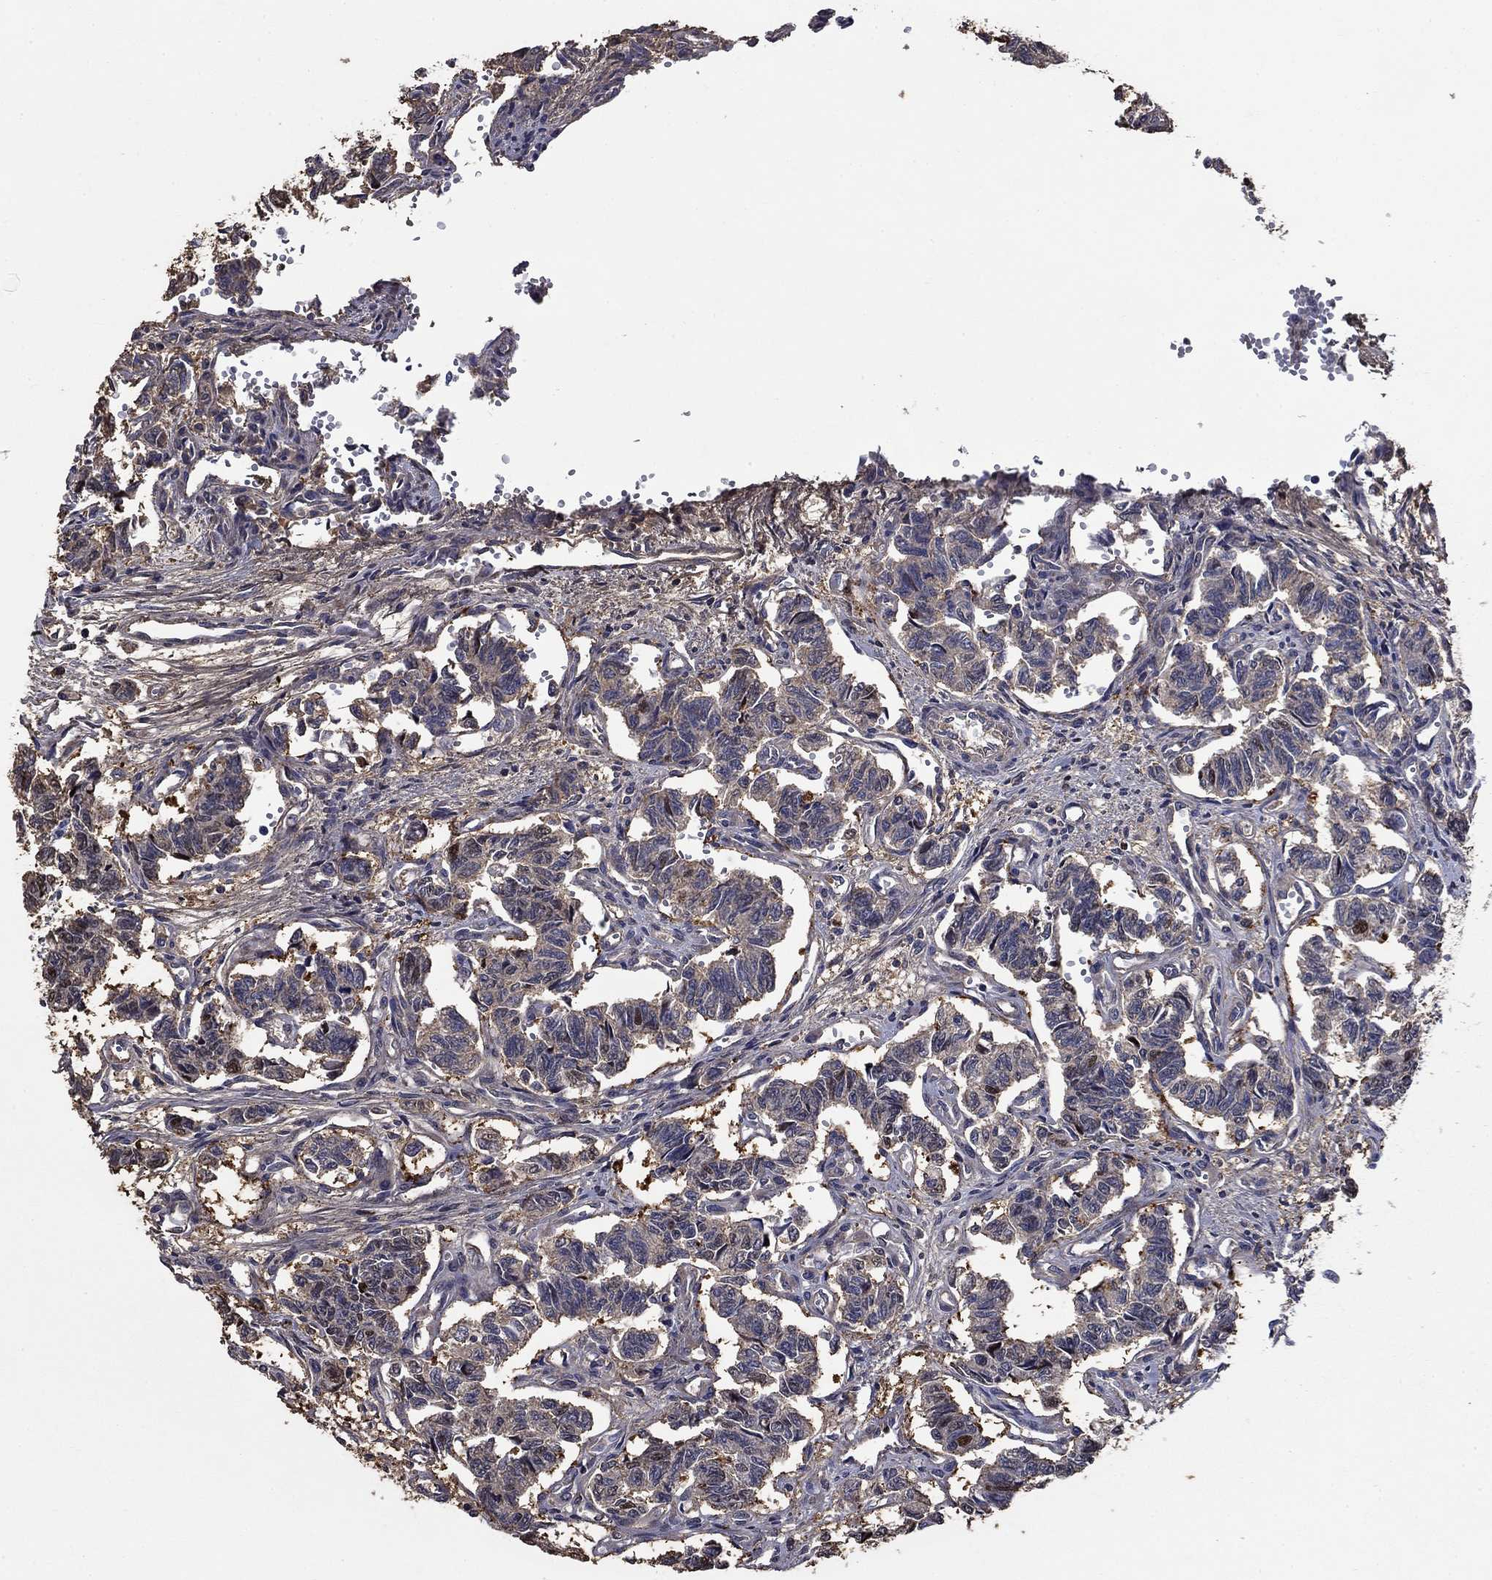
{"staining": {"intensity": "weak", "quantity": "25%-75%", "location": "cytoplasmic/membranous"}, "tissue": "carcinoid", "cell_type": "Tumor cells", "image_type": "cancer", "snomed": [{"axis": "morphology", "description": "Carcinoid, malignant, NOS"}, {"axis": "topography", "description": "Kidney"}], "caption": "Human carcinoid stained for a protein (brown) displays weak cytoplasmic/membranous positive expression in approximately 25%-75% of tumor cells.", "gene": "DVL1", "patient": {"sex": "female", "age": 41}}